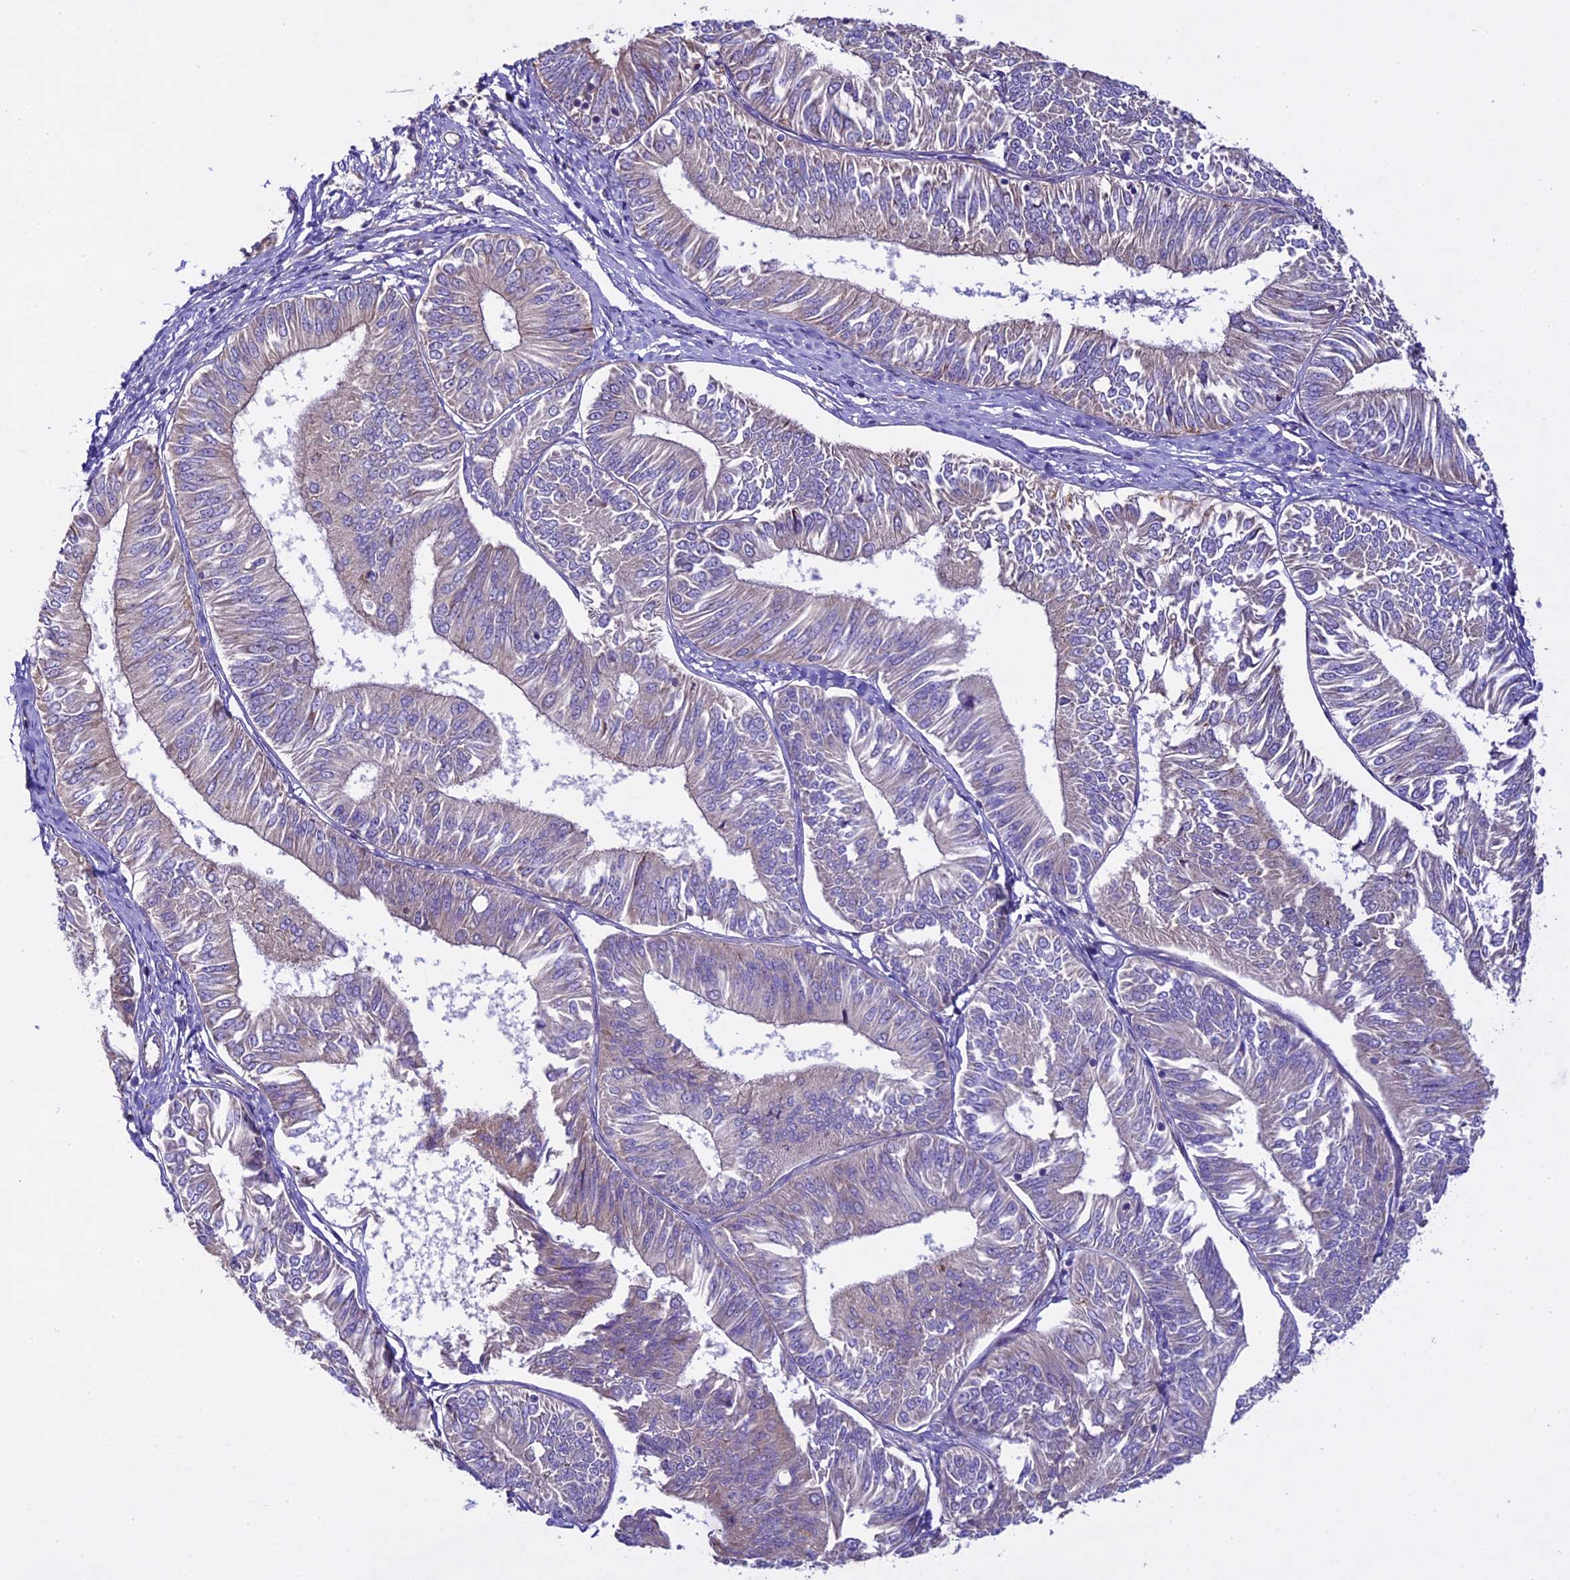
{"staining": {"intensity": "negative", "quantity": "none", "location": "none"}, "tissue": "endometrial cancer", "cell_type": "Tumor cells", "image_type": "cancer", "snomed": [{"axis": "morphology", "description": "Adenocarcinoma, NOS"}, {"axis": "topography", "description": "Endometrium"}], "caption": "Immunohistochemistry (IHC) image of endometrial adenocarcinoma stained for a protein (brown), which exhibits no expression in tumor cells. (DAB immunohistochemistry (IHC) with hematoxylin counter stain).", "gene": "SPIRE1", "patient": {"sex": "female", "age": 58}}